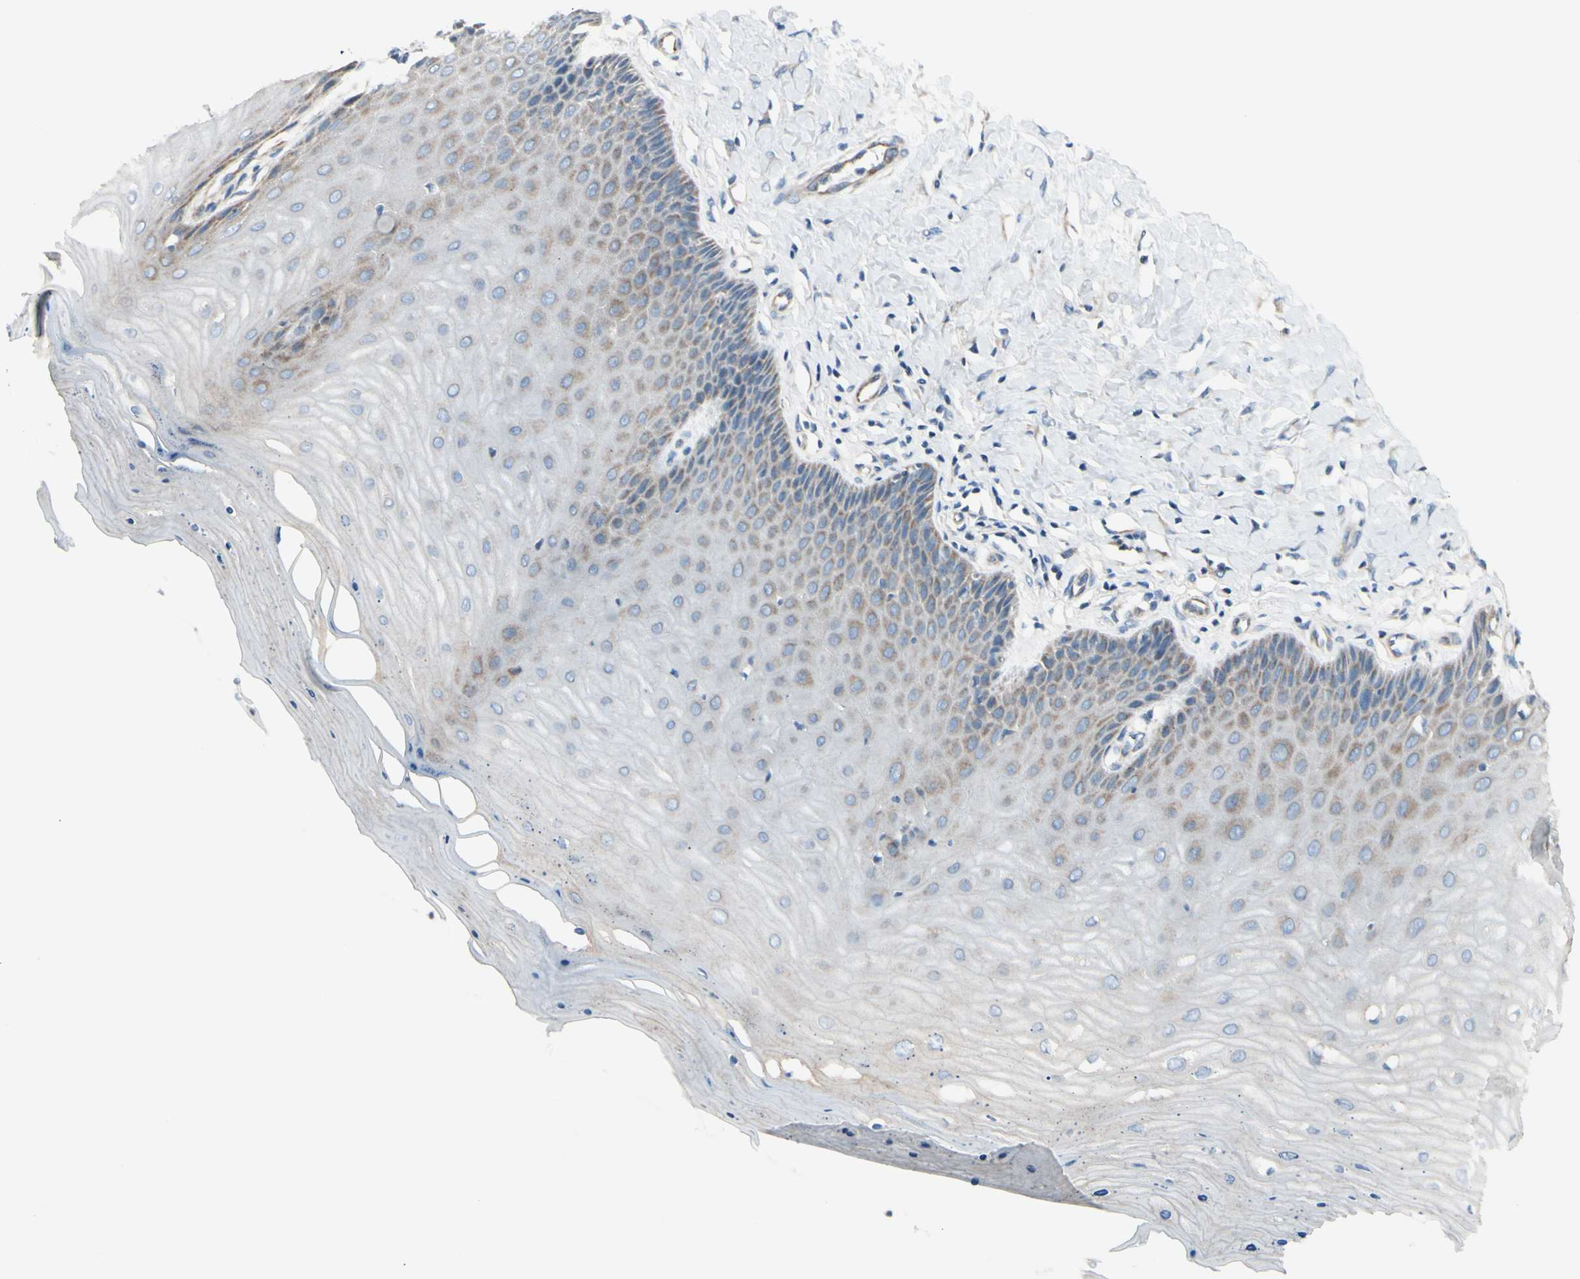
{"staining": {"intensity": "weak", "quantity": ">75%", "location": "cytoplasmic/membranous"}, "tissue": "cervix", "cell_type": "Glandular cells", "image_type": "normal", "snomed": [{"axis": "morphology", "description": "Normal tissue, NOS"}, {"axis": "topography", "description": "Cervix"}], "caption": "IHC (DAB) staining of unremarkable cervix demonstrates weak cytoplasmic/membranous protein positivity in about >75% of glandular cells.", "gene": "EPHA3", "patient": {"sex": "female", "age": 55}}